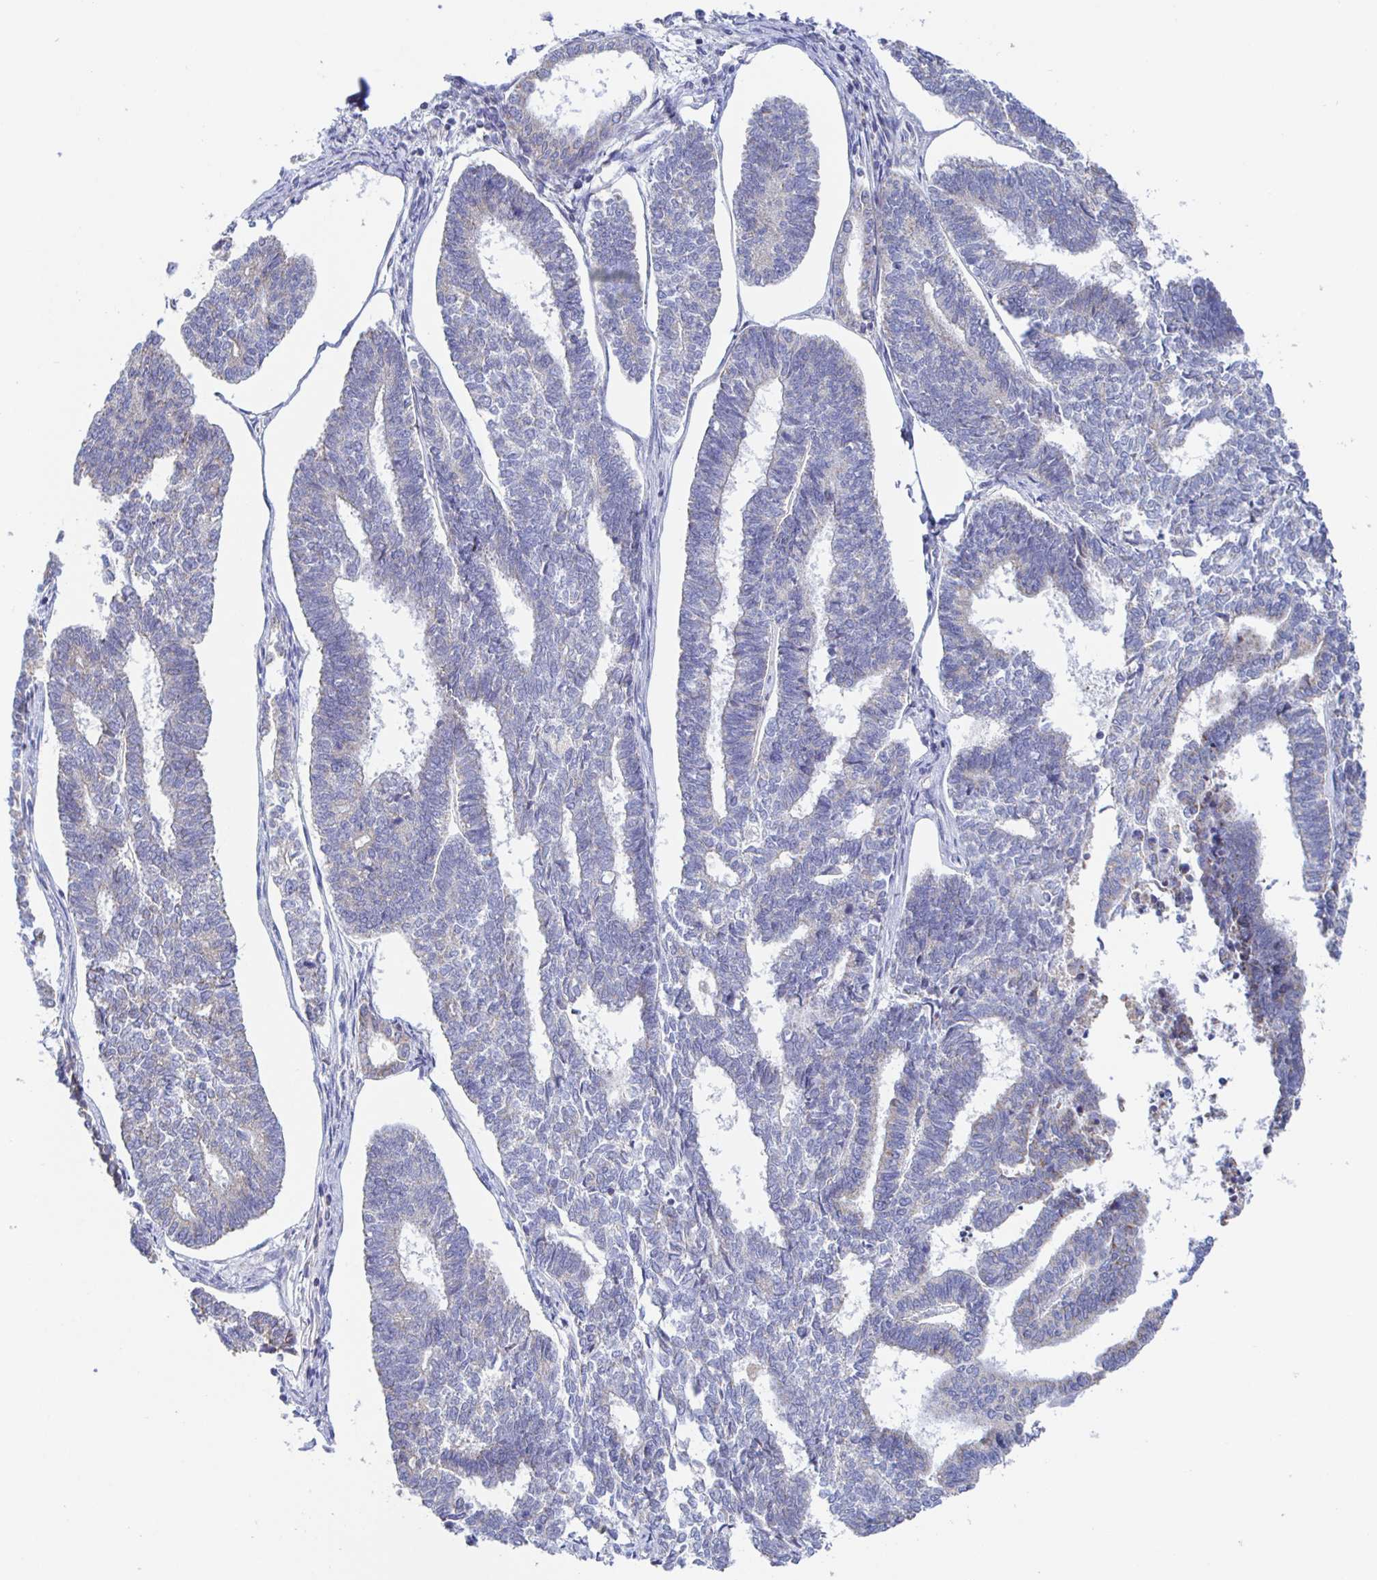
{"staining": {"intensity": "negative", "quantity": "none", "location": "none"}, "tissue": "endometrial cancer", "cell_type": "Tumor cells", "image_type": "cancer", "snomed": [{"axis": "morphology", "description": "Adenocarcinoma, NOS"}, {"axis": "topography", "description": "Endometrium"}], "caption": "A micrograph of human endometrial adenocarcinoma is negative for staining in tumor cells. (Stains: DAB IHC with hematoxylin counter stain, Microscopy: brightfield microscopy at high magnification).", "gene": "SYNGR4", "patient": {"sex": "female", "age": 70}}